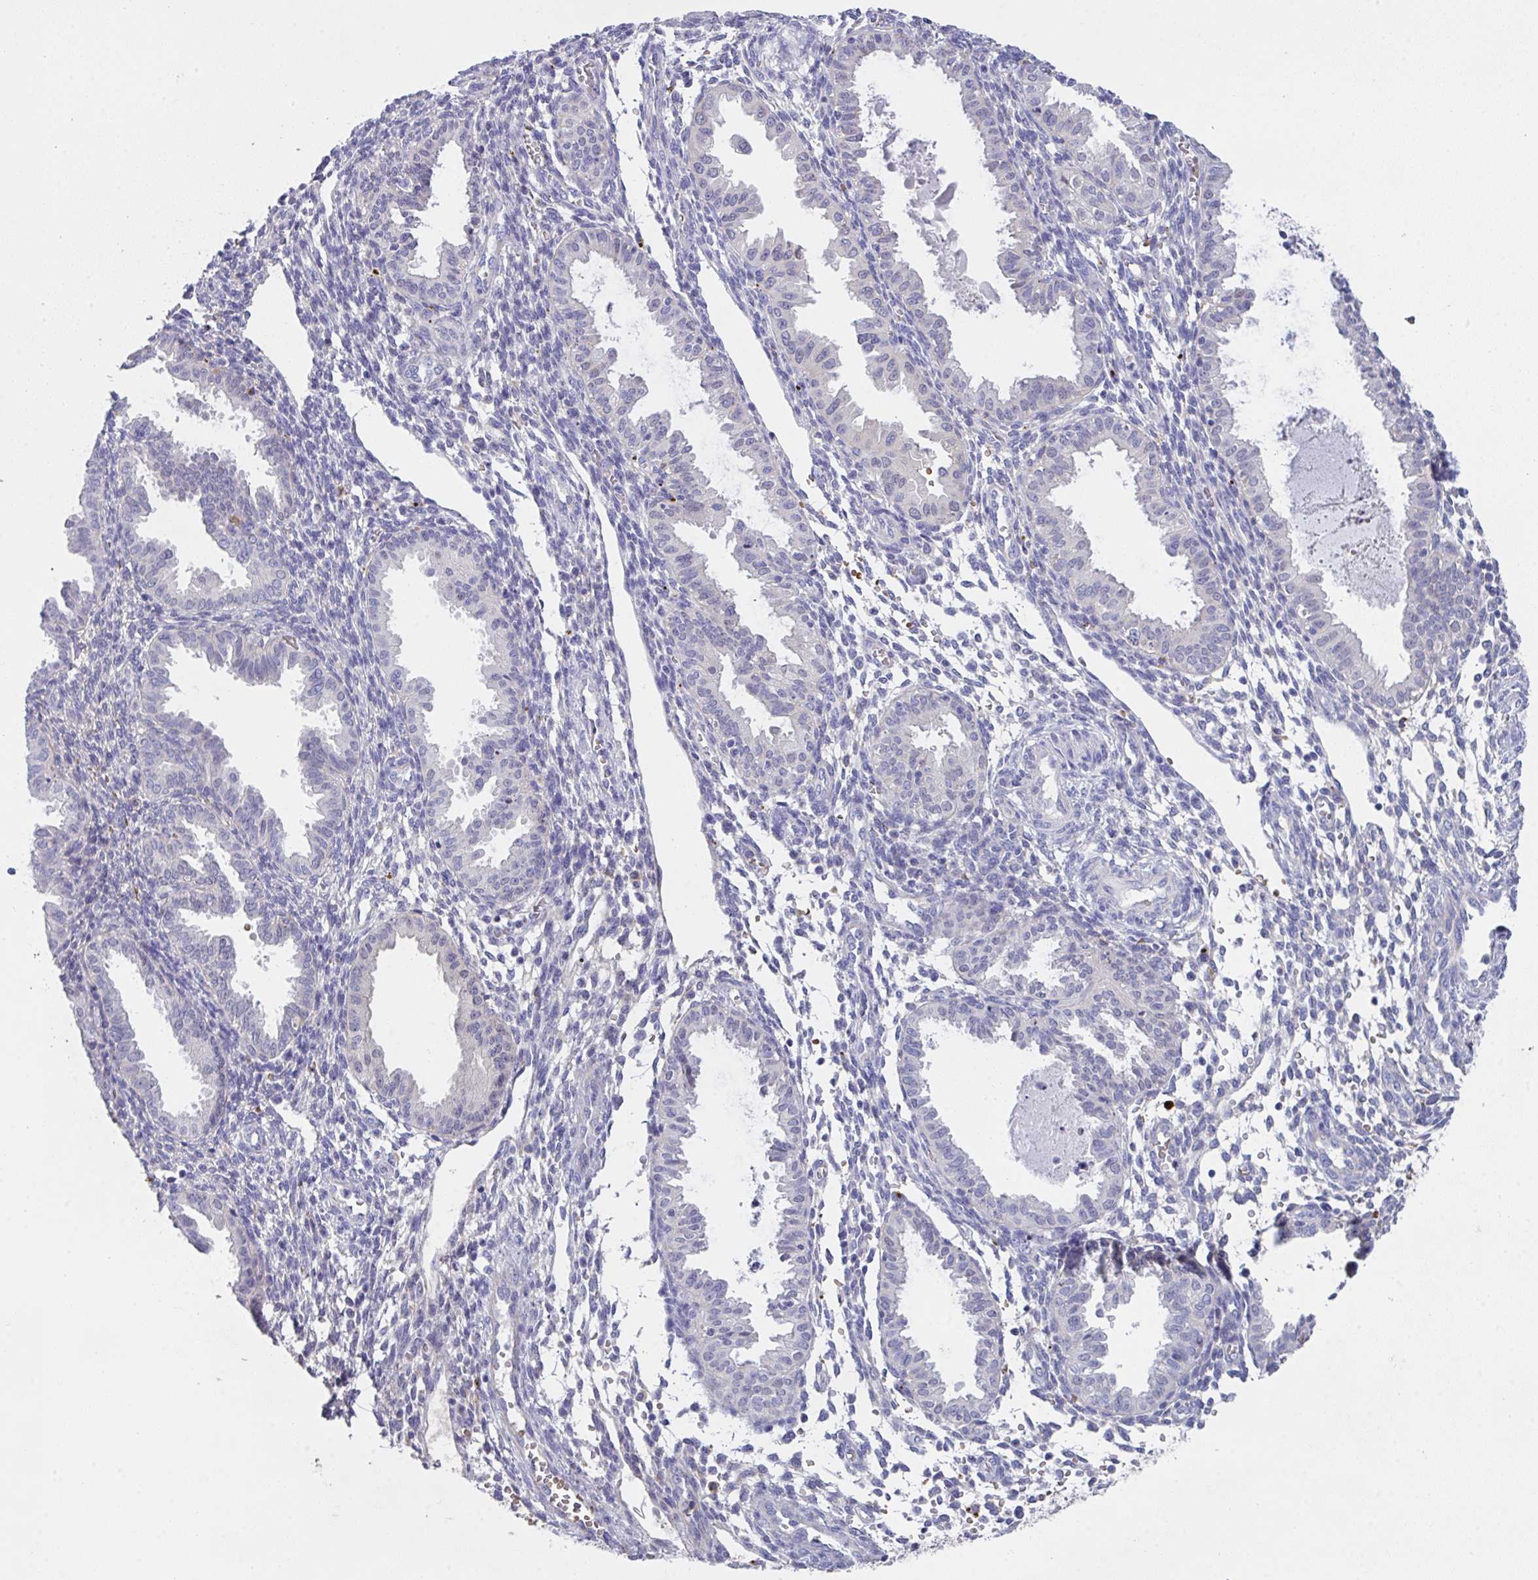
{"staining": {"intensity": "negative", "quantity": "none", "location": "none"}, "tissue": "endometrium", "cell_type": "Cells in endometrial stroma", "image_type": "normal", "snomed": [{"axis": "morphology", "description": "Normal tissue, NOS"}, {"axis": "topography", "description": "Endometrium"}], "caption": "There is no significant expression in cells in endometrial stroma of endometrium. (Stains: DAB (3,3'-diaminobenzidine) immunohistochemistry with hematoxylin counter stain, Microscopy: brightfield microscopy at high magnification).", "gene": "TFAP2C", "patient": {"sex": "female", "age": 33}}